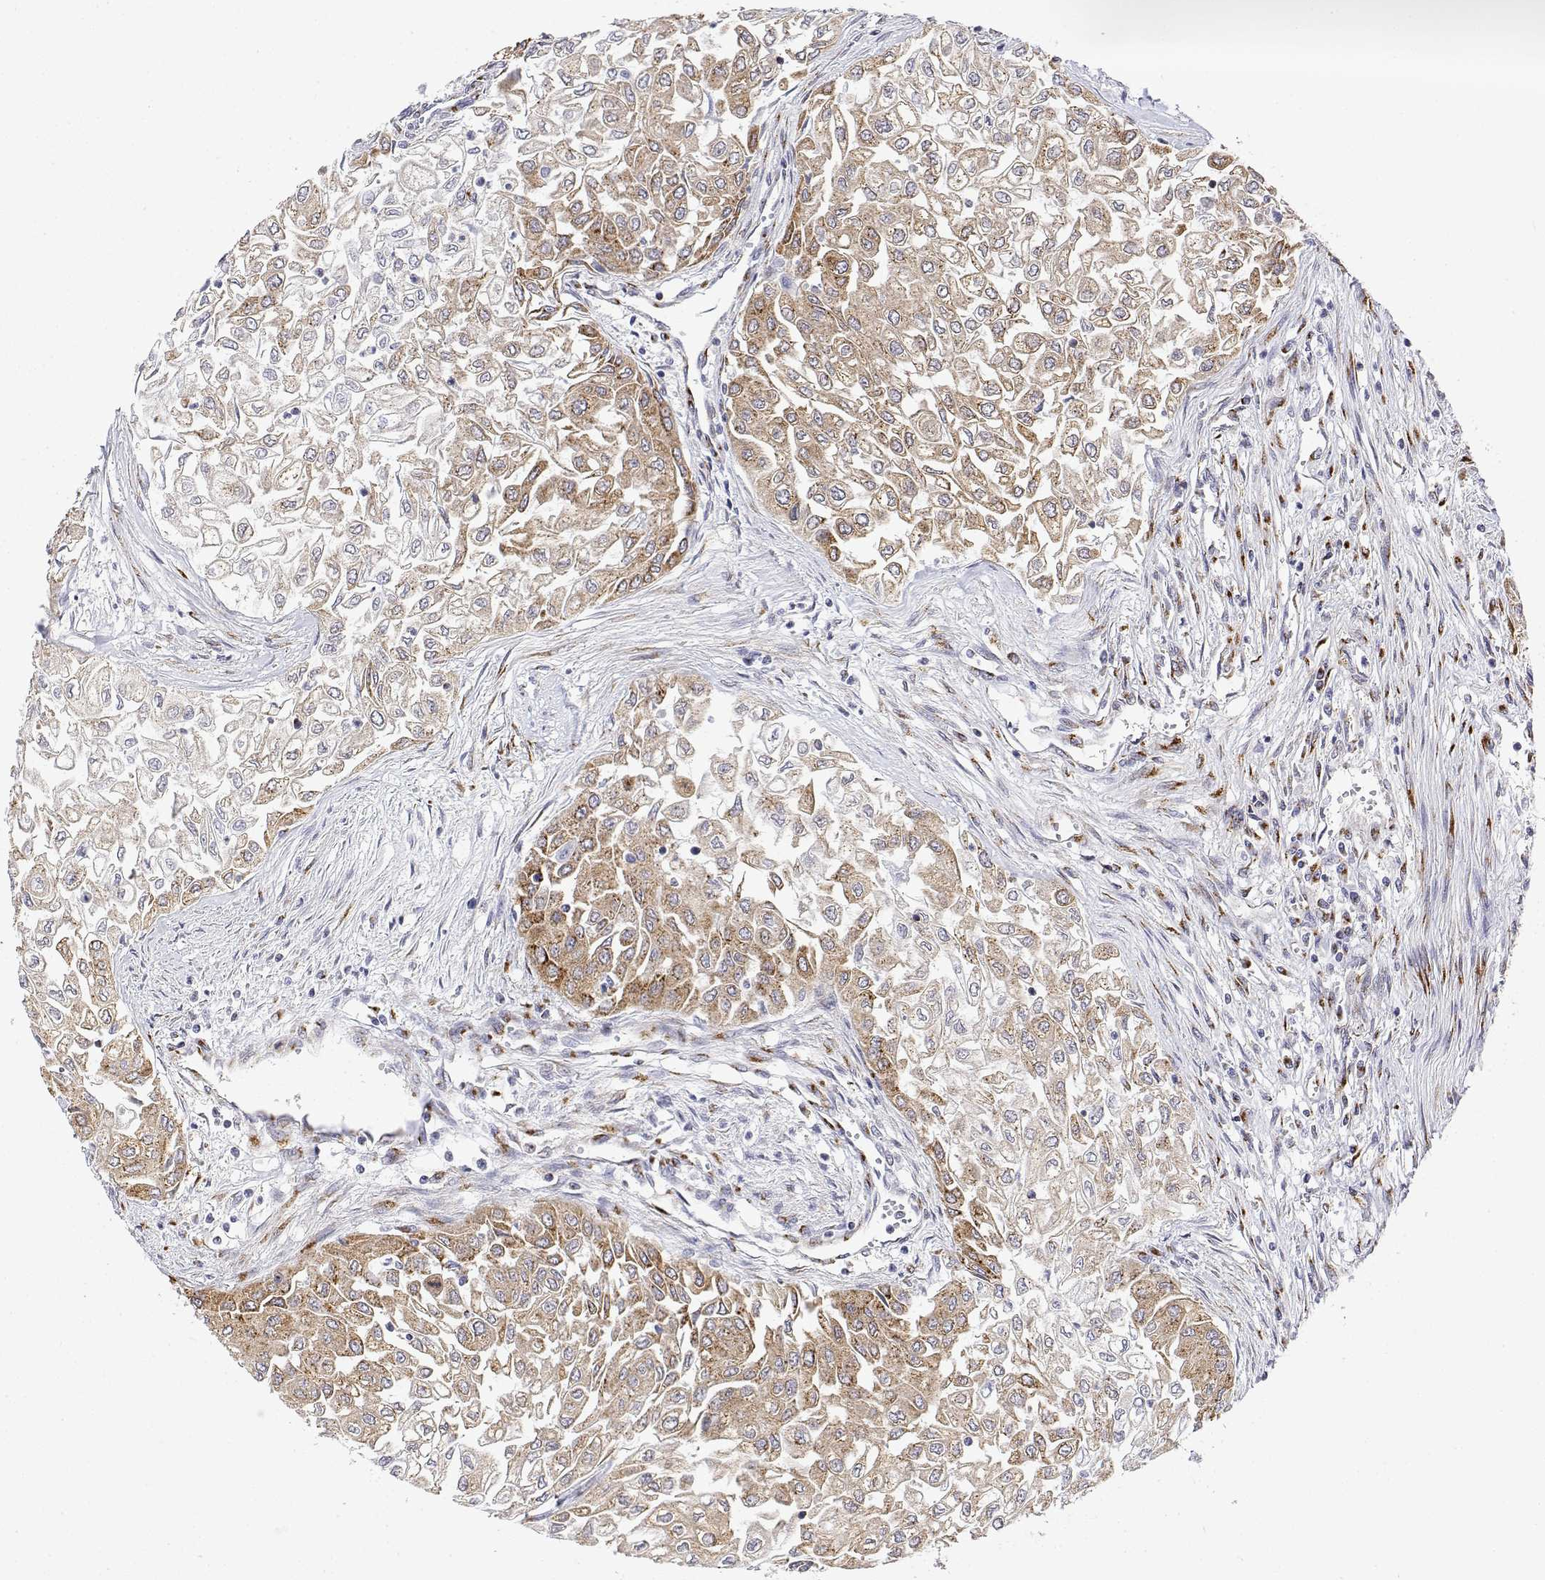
{"staining": {"intensity": "moderate", "quantity": "25%-75%", "location": "cytoplasmic/membranous"}, "tissue": "urothelial cancer", "cell_type": "Tumor cells", "image_type": "cancer", "snomed": [{"axis": "morphology", "description": "Urothelial carcinoma, High grade"}, {"axis": "topography", "description": "Urinary bladder"}], "caption": "Immunohistochemistry micrograph of high-grade urothelial carcinoma stained for a protein (brown), which exhibits medium levels of moderate cytoplasmic/membranous staining in about 25%-75% of tumor cells.", "gene": "YIPF3", "patient": {"sex": "male", "age": 62}}